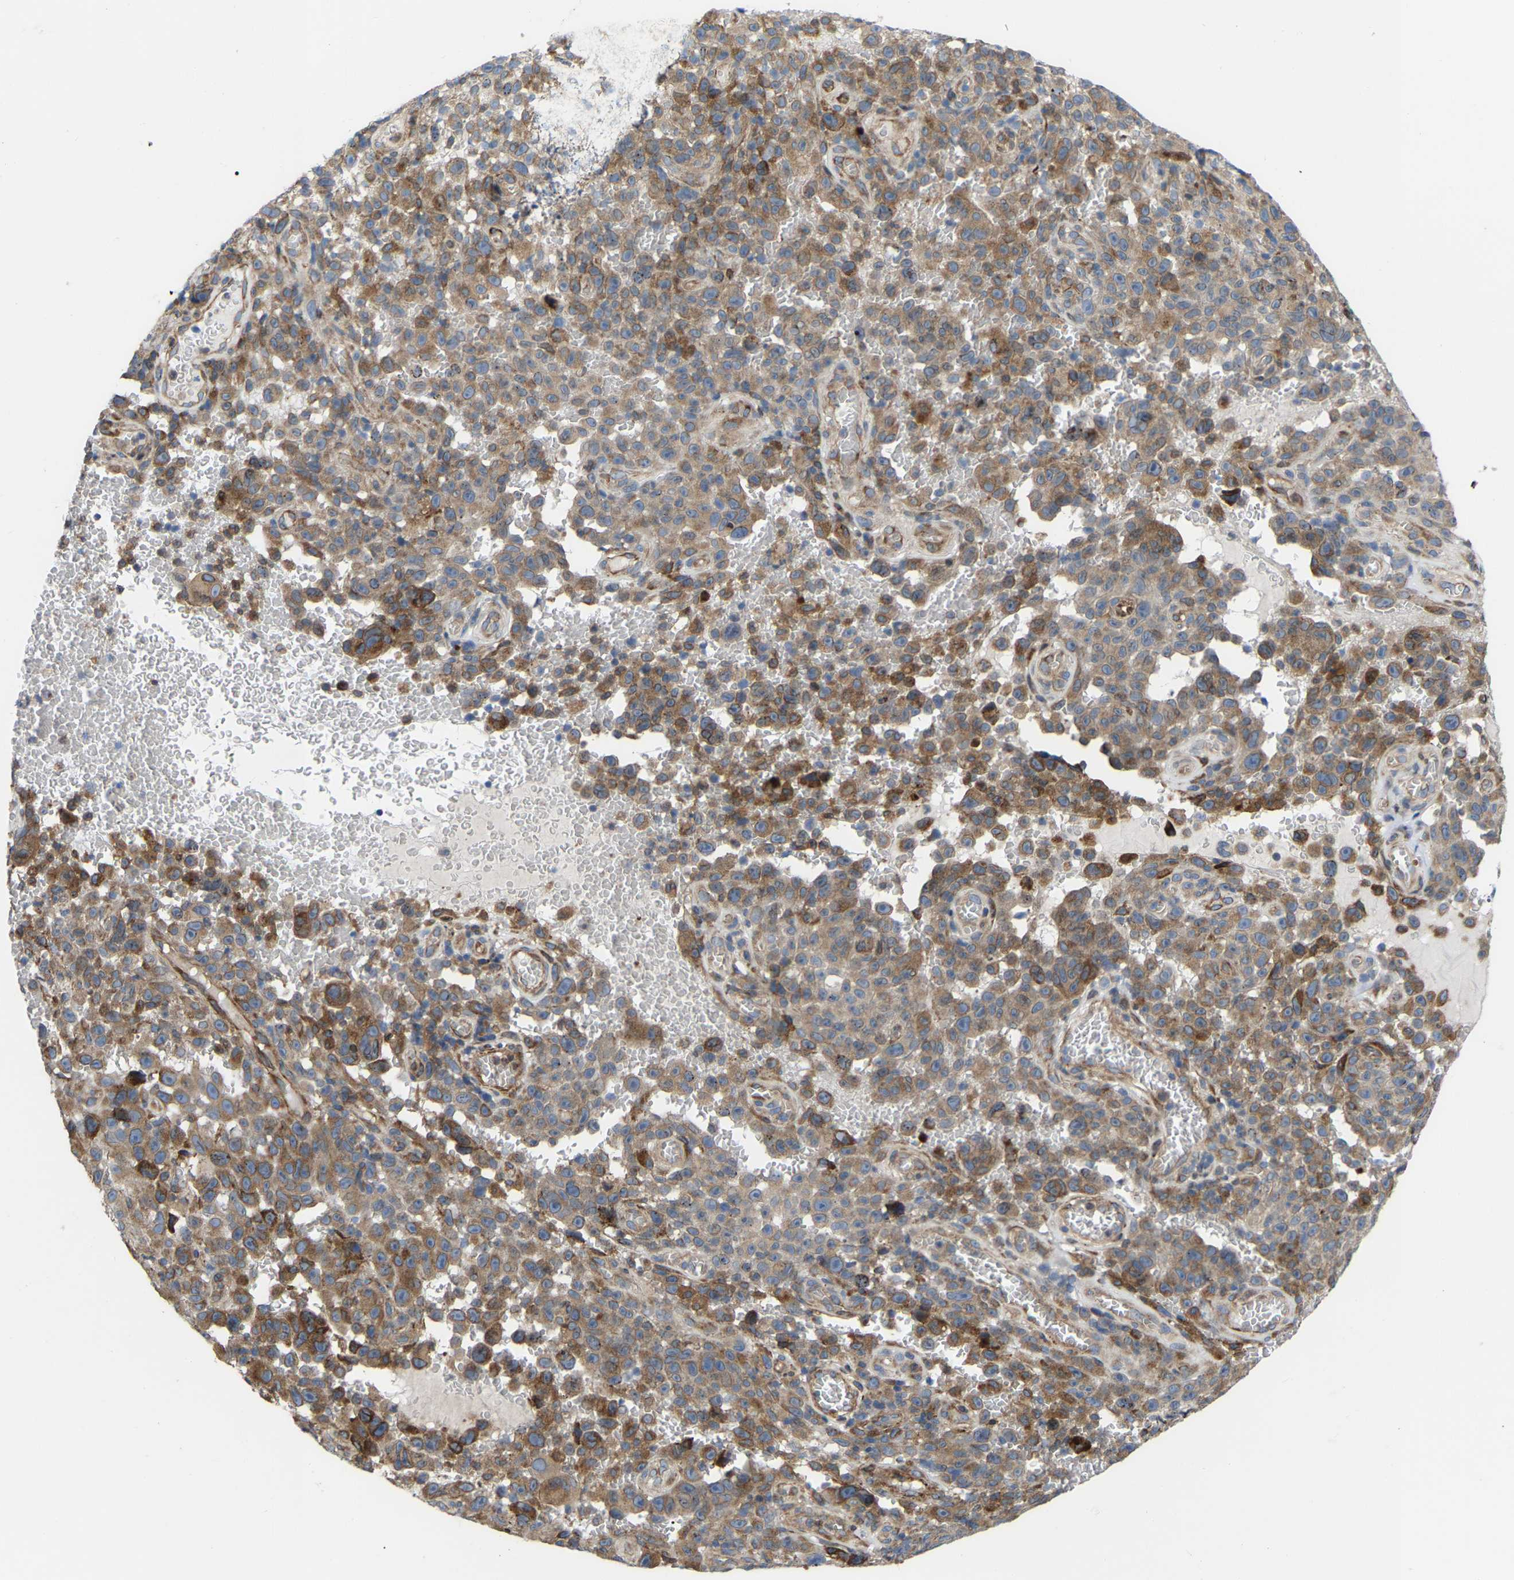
{"staining": {"intensity": "moderate", "quantity": ">75%", "location": "cytoplasmic/membranous"}, "tissue": "melanoma", "cell_type": "Tumor cells", "image_type": "cancer", "snomed": [{"axis": "morphology", "description": "Malignant melanoma, NOS"}, {"axis": "topography", "description": "Skin"}], "caption": "Immunohistochemical staining of human melanoma reveals medium levels of moderate cytoplasmic/membranous positivity in approximately >75% of tumor cells.", "gene": "TOR1B", "patient": {"sex": "female", "age": 82}}